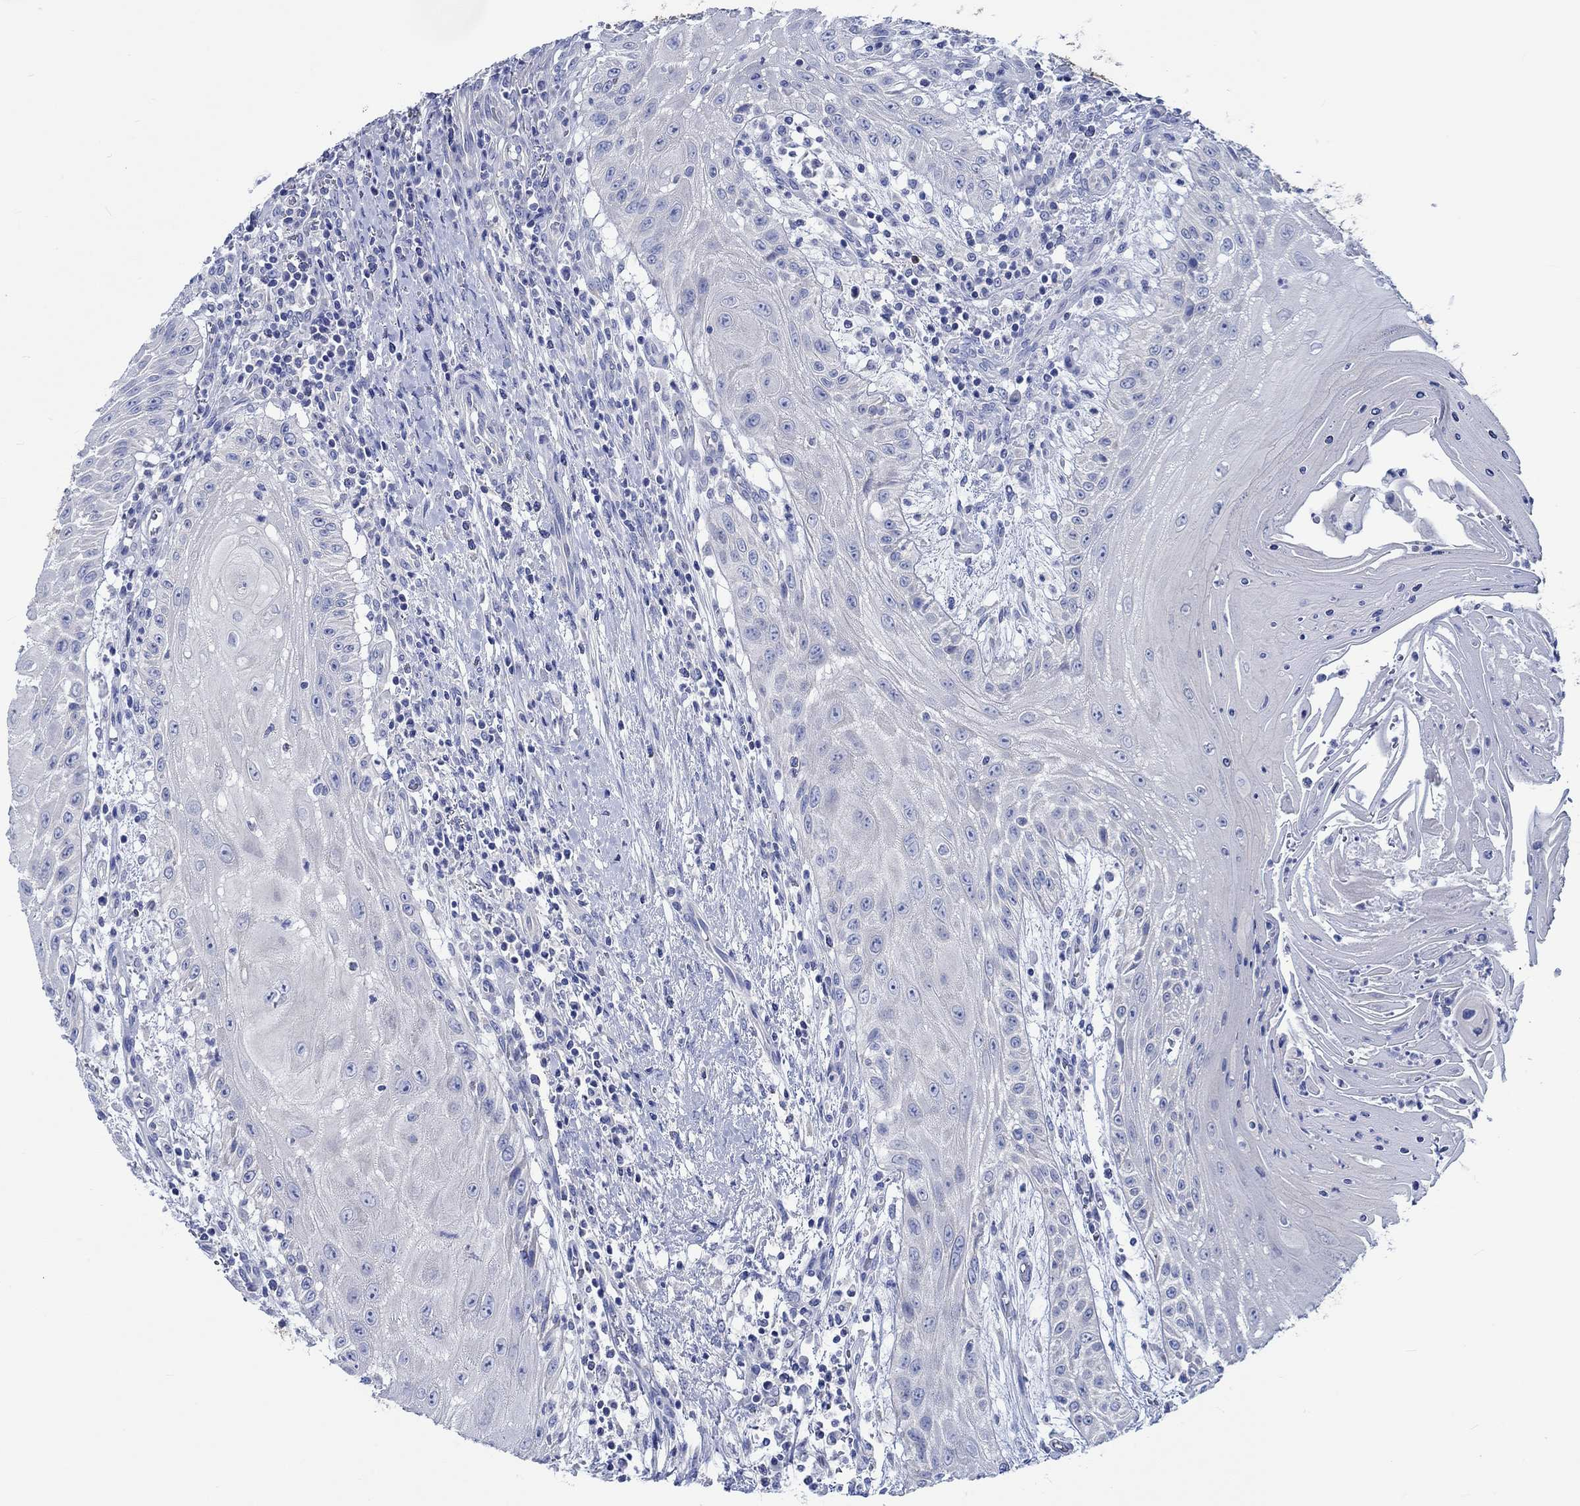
{"staining": {"intensity": "negative", "quantity": "none", "location": "none"}, "tissue": "head and neck cancer", "cell_type": "Tumor cells", "image_type": "cancer", "snomed": [{"axis": "morphology", "description": "Squamous cell carcinoma, NOS"}, {"axis": "topography", "description": "Oral tissue"}, {"axis": "topography", "description": "Head-Neck"}], "caption": "Head and neck cancer (squamous cell carcinoma) stained for a protein using IHC demonstrates no positivity tumor cells.", "gene": "PTPRN2", "patient": {"sex": "male", "age": 58}}